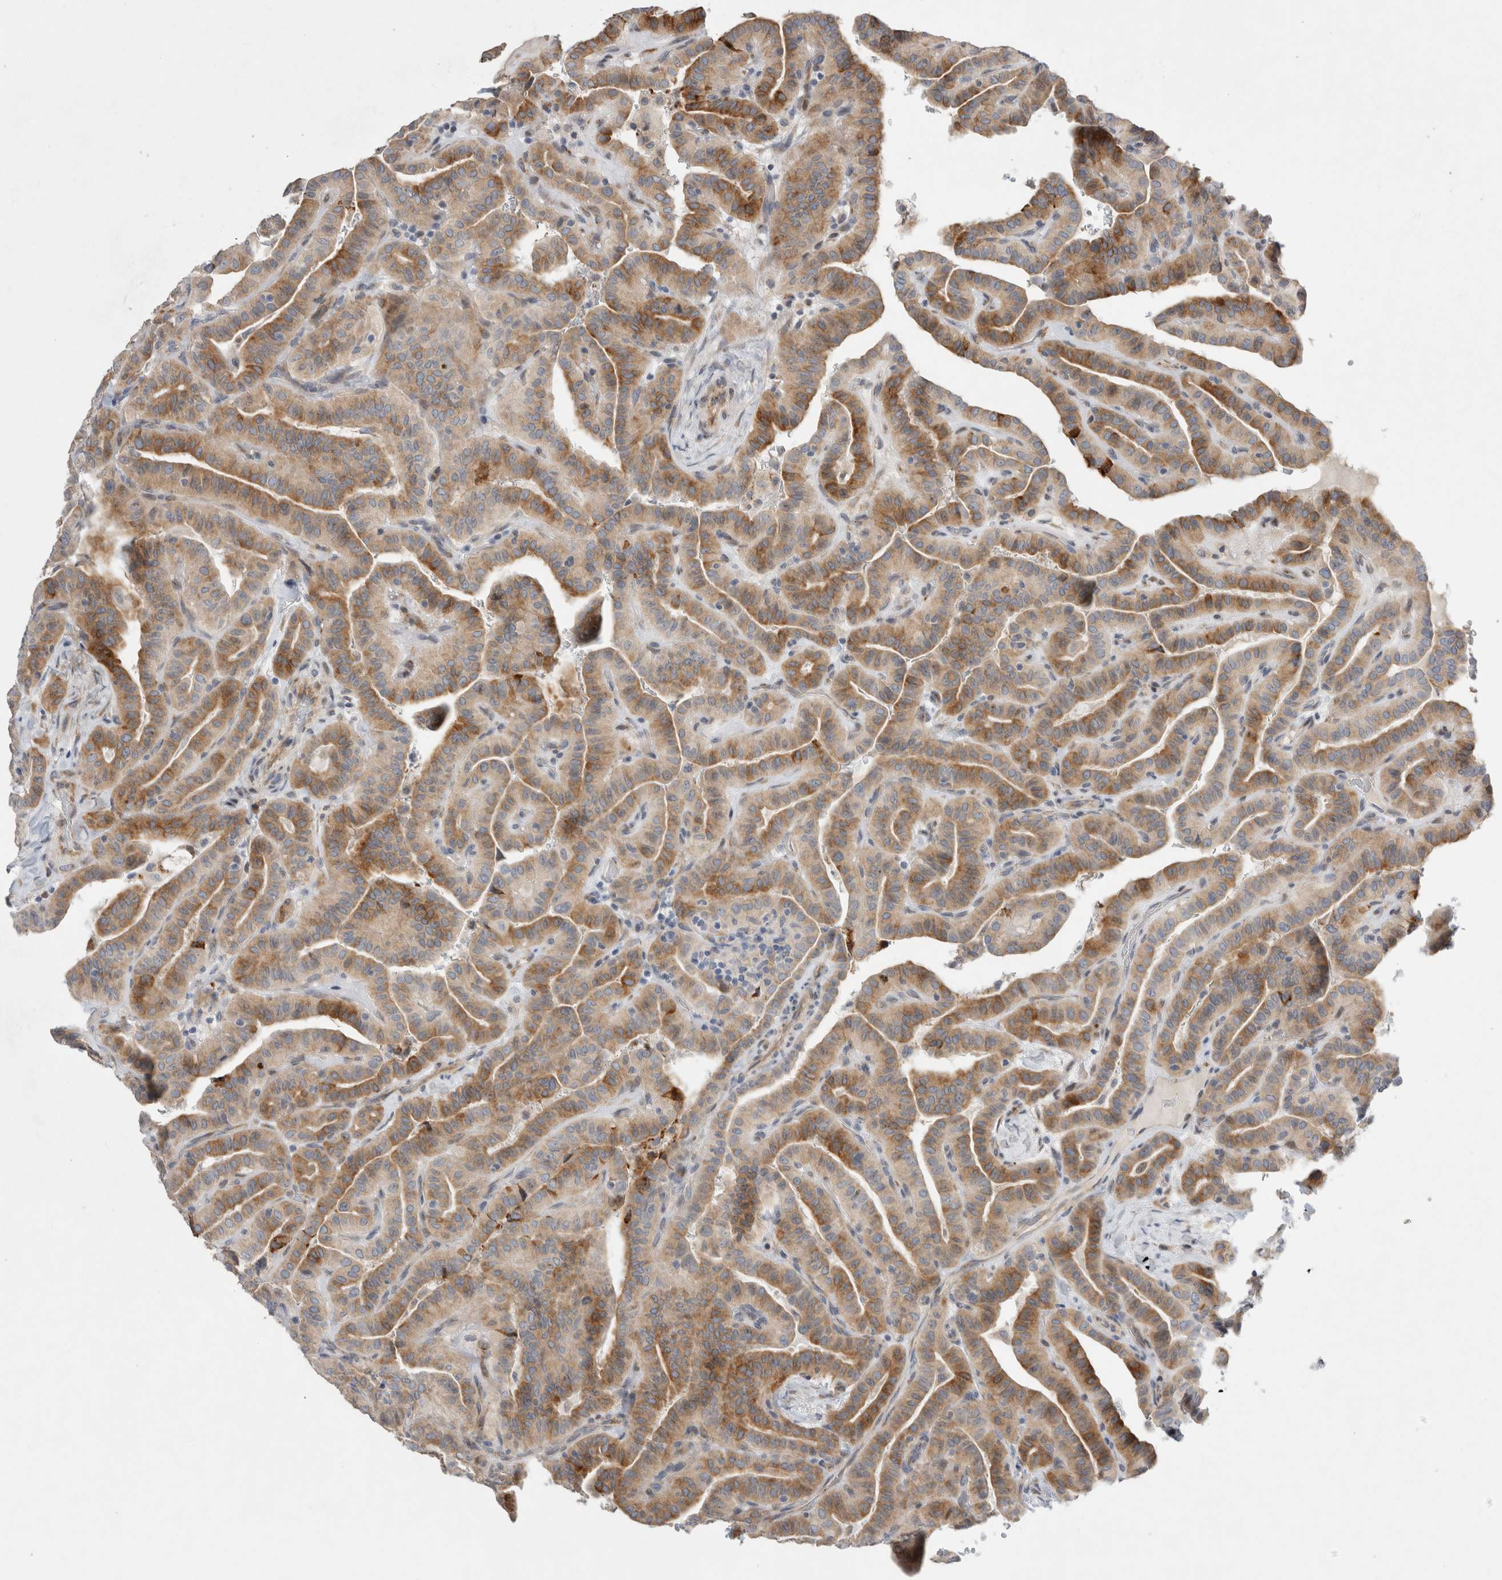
{"staining": {"intensity": "moderate", "quantity": ">75%", "location": "cytoplasmic/membranous"}, "tissue": "thyroid cancer", "cell_type": "Tumor cells", "image_type": "cancer", "snomed": [{"axis": "morphology", "description": "Papillary adenocarcinoma, NOS"}, {"axis": "topography", "description": "Thyroid gland"}], "caption": "Immunohistochemistry (IHC) image of neoplastic tissue: human thyroid cancer stained using immunohistochemistry reveals medium levels of moderate protein expression localized specifically in the cytoplasmic/membranous of tumor cells, appearing as a cytoplasmic/membranous brown color.", "gene": "TRMT9B", "patient": {"sex": "male", "age": 77}}